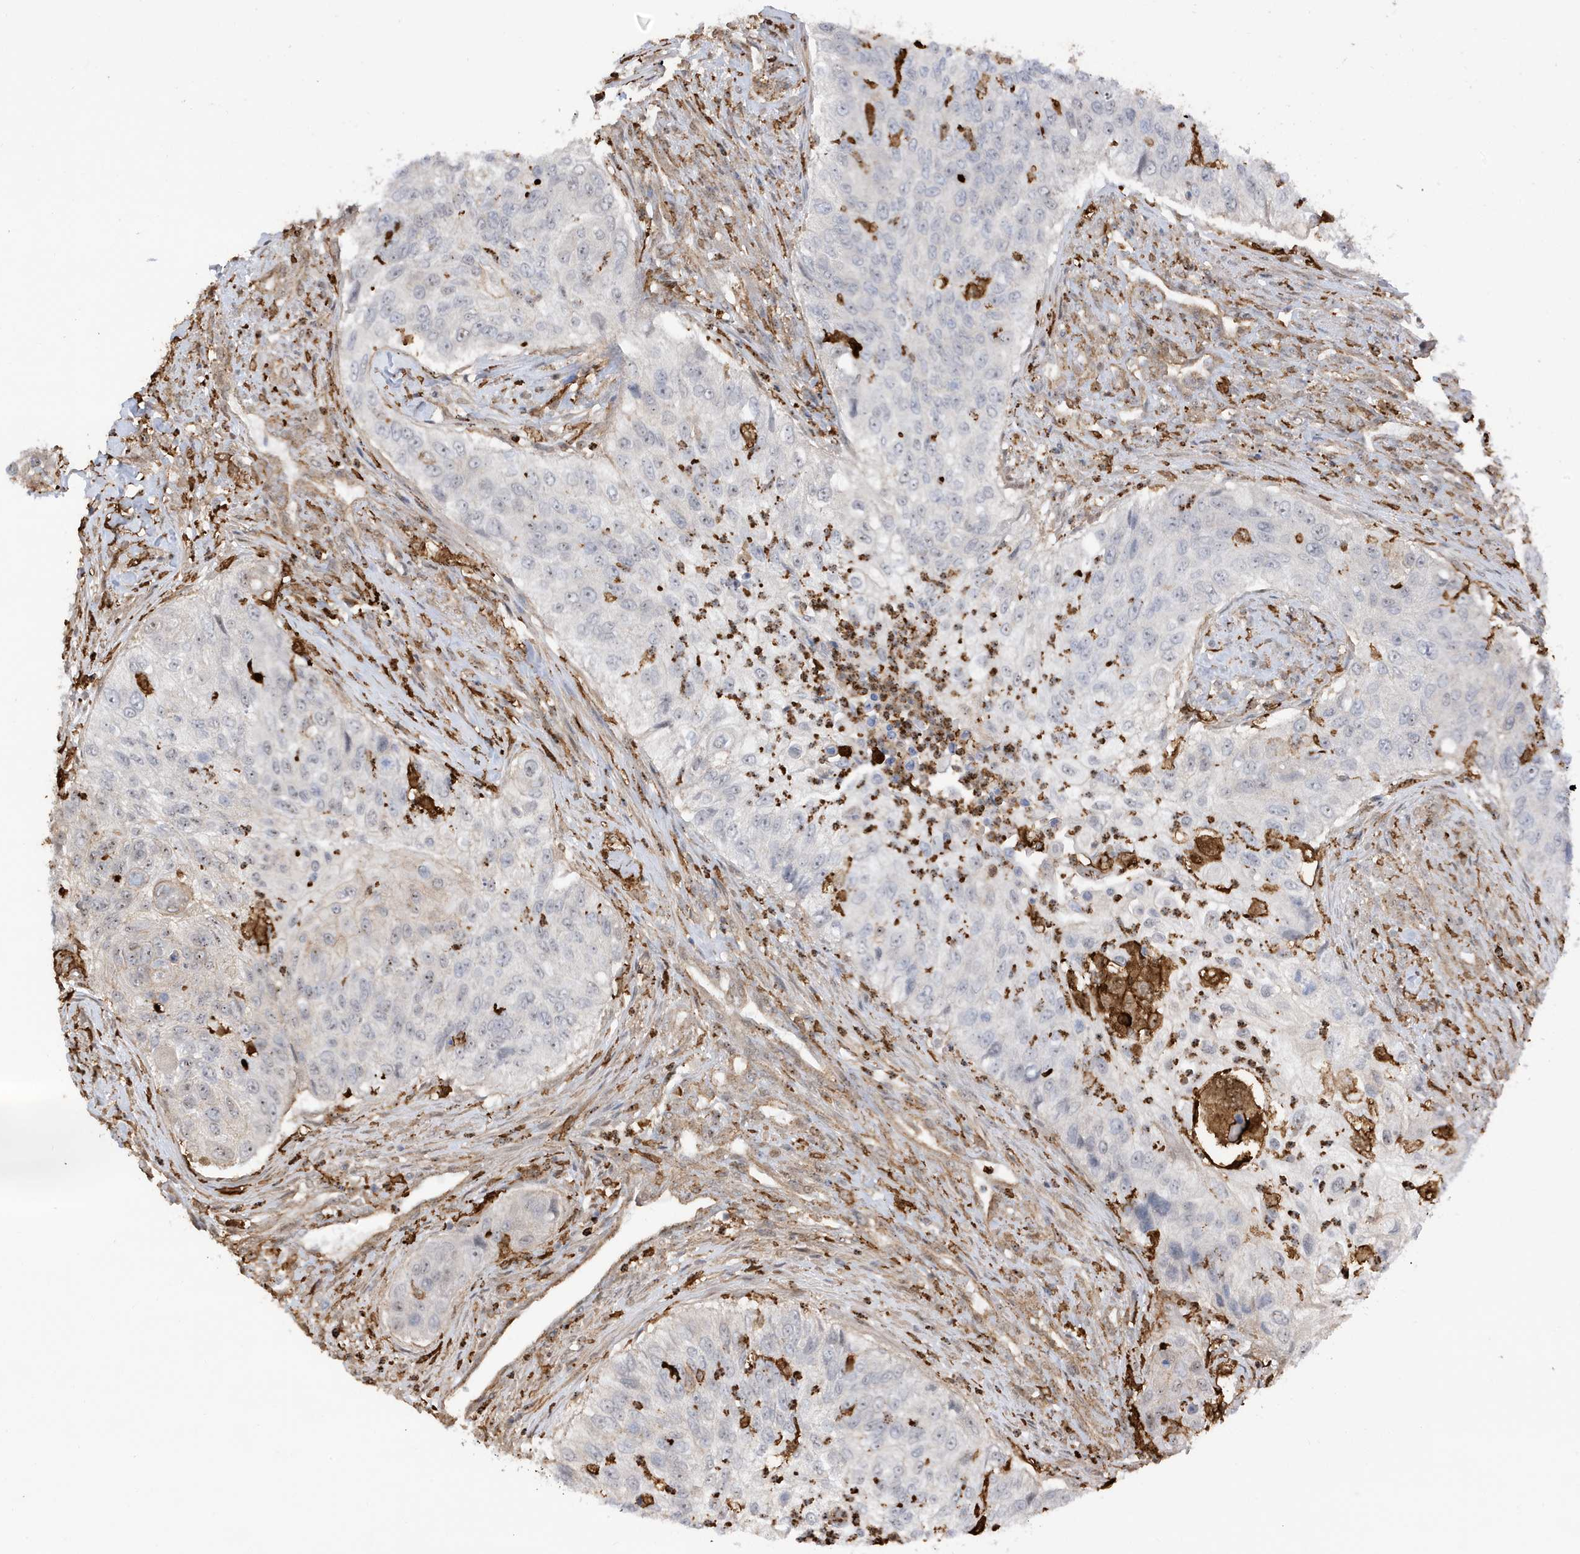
{"staining": {"intensity": "negative", "quantity": "none", "location": "none"}, "tissue": "urothelial cancer", "cell_type": "Tumor cells", "image_type": "cancer", "snomed": [{"axis": "morphology", "description": "Urothelial carcinoma, High grade"}, {"axis": "topography", "description": "Urinary bladder"}], "caption": "DAB (3,3'-diaminobenzidine) immunohistochemical staining of human high-grade urothelial carcinoma demonstrates no significant expression in tumor cells.", "gene": "PHACTR2", "patient": {"sex": "female", "age": 60}}